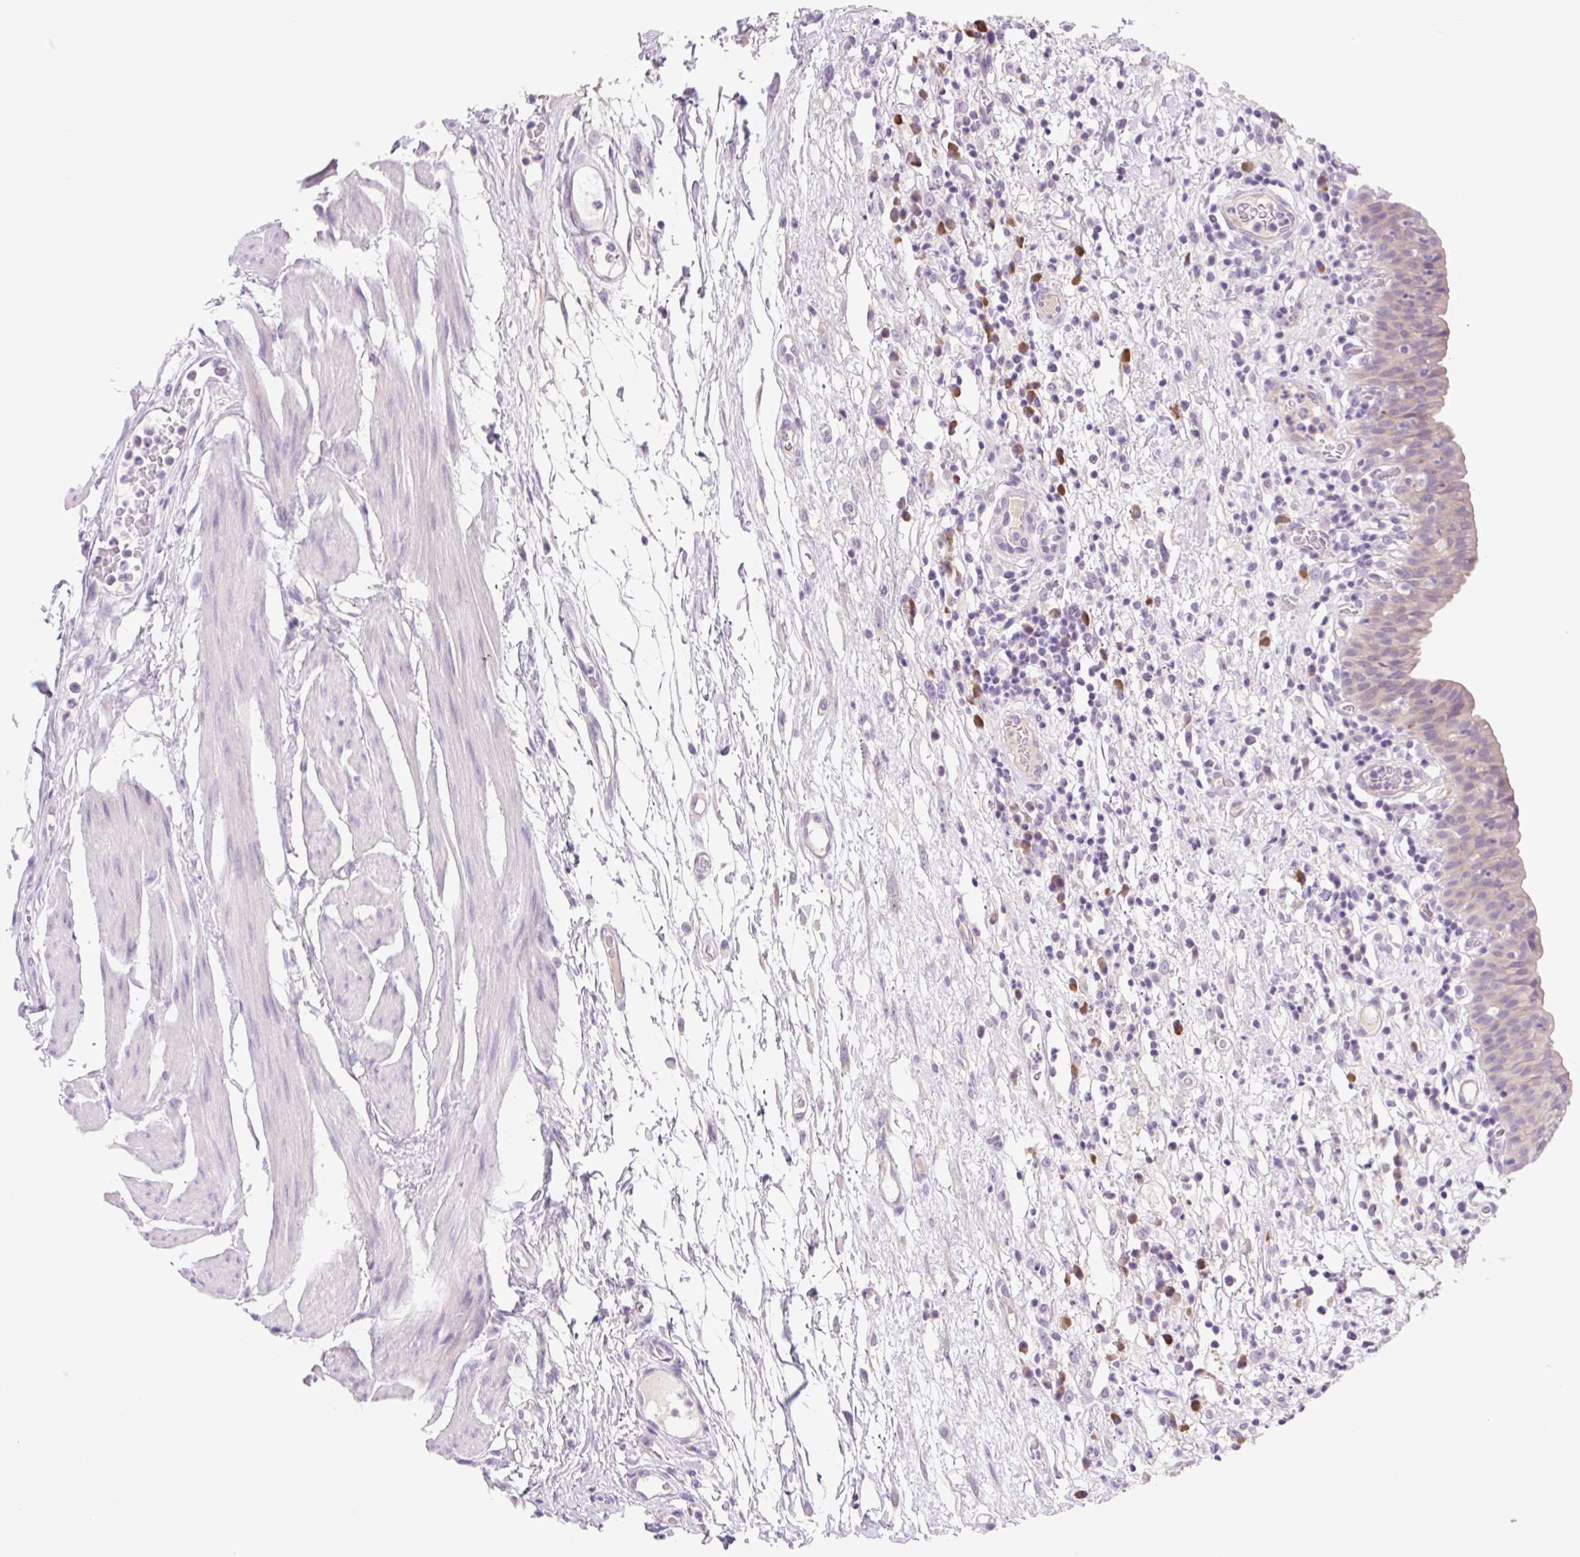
{"staining": {"intensity": "weak", "quantity": "<25%", "location": "cytoplasmic/membranous"}, "tissue": "urinary bladder", "cell_type": "Urothelial cells", "image_type": "normal", "snomed": [{"axis": "morphology", "description": "Normal tissue, NOS"}, {"axis": "morphology", "description": "Inflammation, NOS"}, {"axis": "topography", "description": "Urinary bladder"}], "caption": "This is a histopathology image of immunohistochemistry (IHC) staining of unremarkable urinary bladder, which shows no expression in urothelial cells.", "gene": "CELF6", "patient": {"sex": "male", "age": 57}}